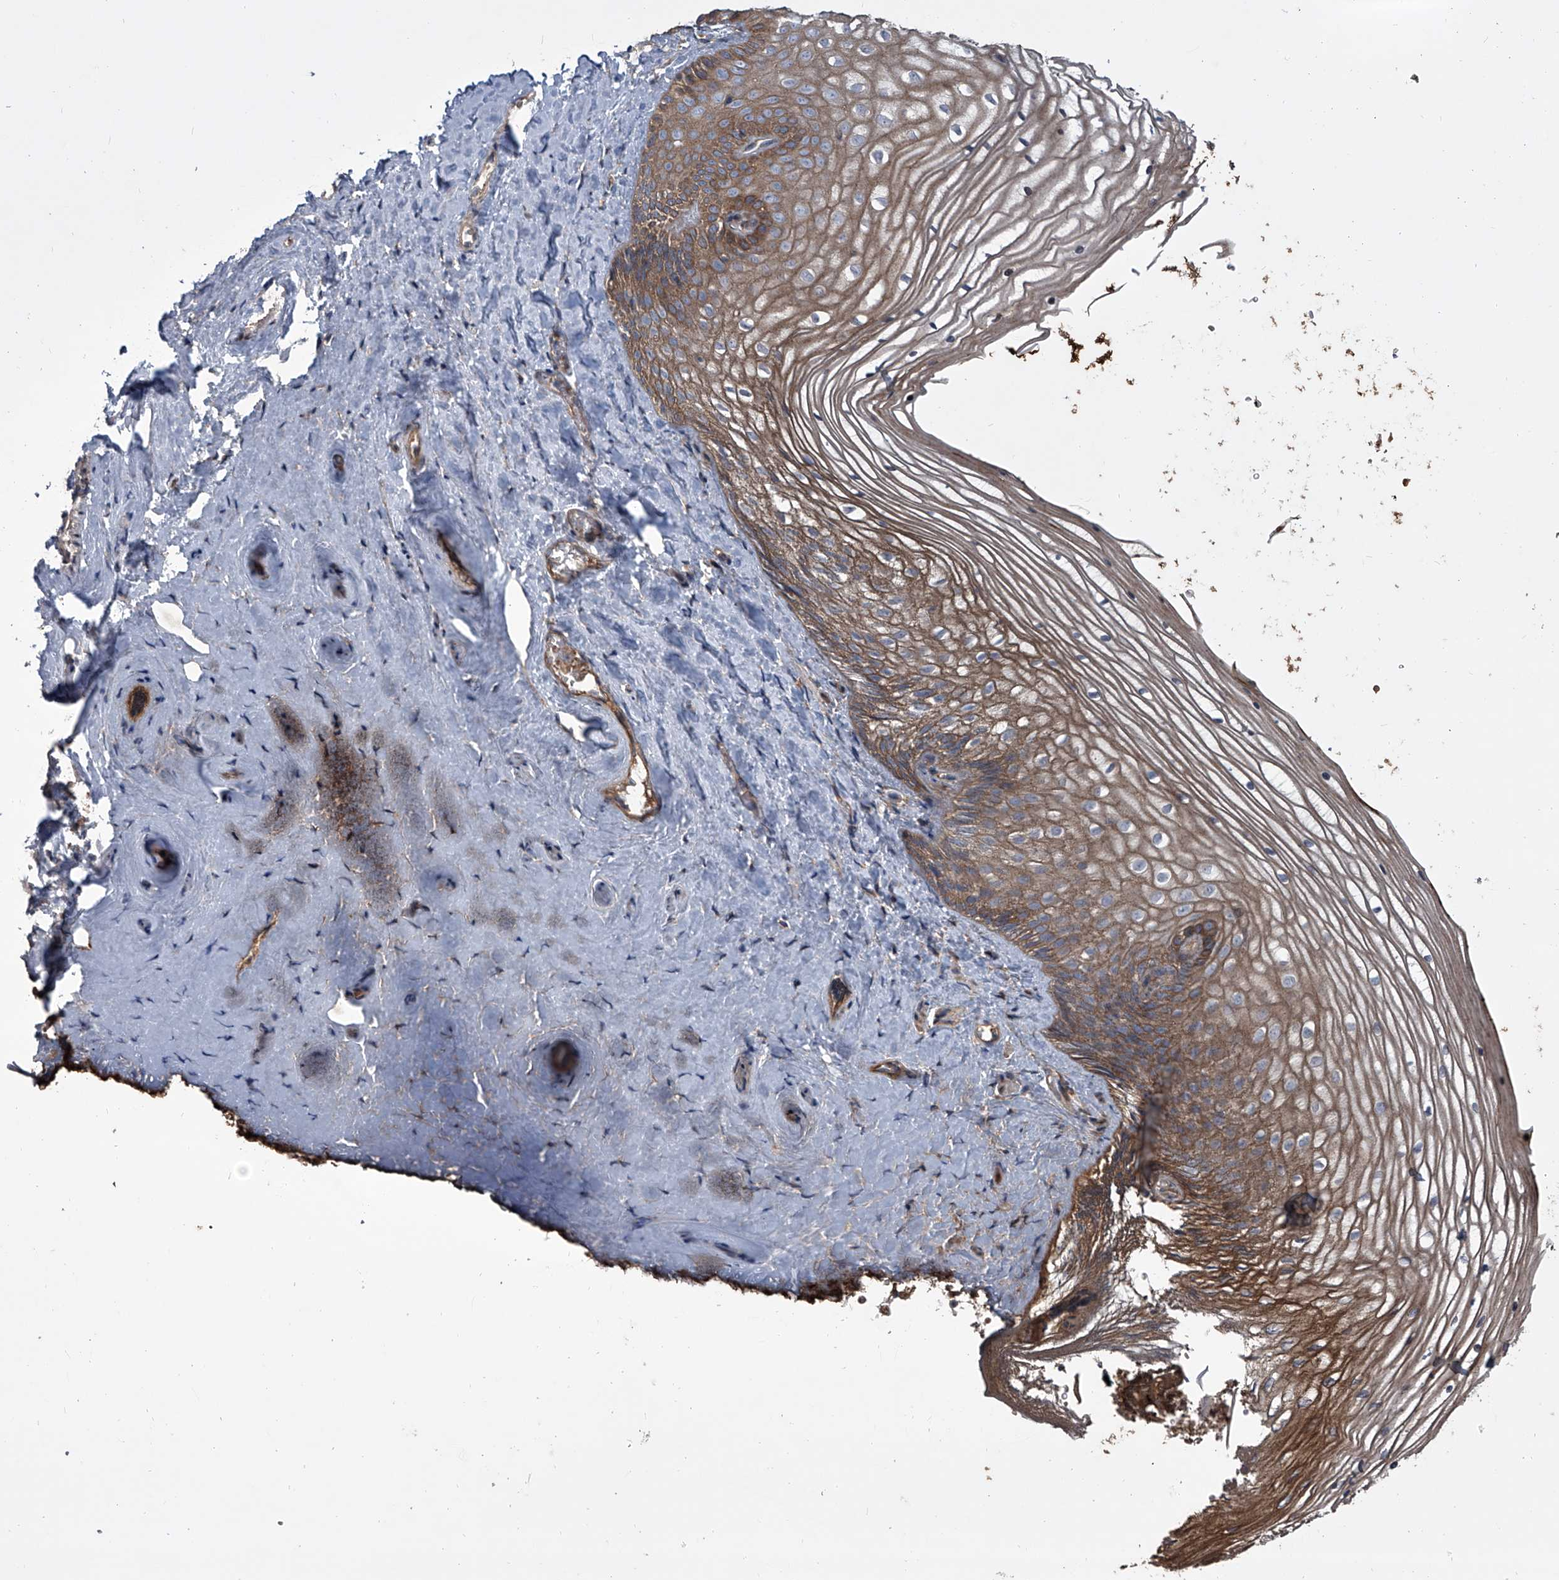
{"staining": {"intensity": "moderate", "quantity": ">75%", "location": "cytoplasmic/membranous"}, "tissue": "vagina", "cell_type": "Squamous epithelial cells", "image_type": "normal", "snomed": [{"axis": "morphology", "description": "Normal tissue, NOS"}, {"axis": "topography", "description": "Vagina"}, {"axis": "topography", "description": "Cervix"}], "caption": "Immunohistochemistry (IHC) staining of normal vagina, which shows medium levels of moderate cytoplasmic/membranous staining in about >75% of squamous epithelial cells indicating moderate cytoplasmic/membranous protein expression. The staining was performed using DAB (brown) for protein detection and nuclei were counterstained in hematoxylin (blue).", "gene": "EVA1C", "patient": {"sex": "female", "age": 40}}